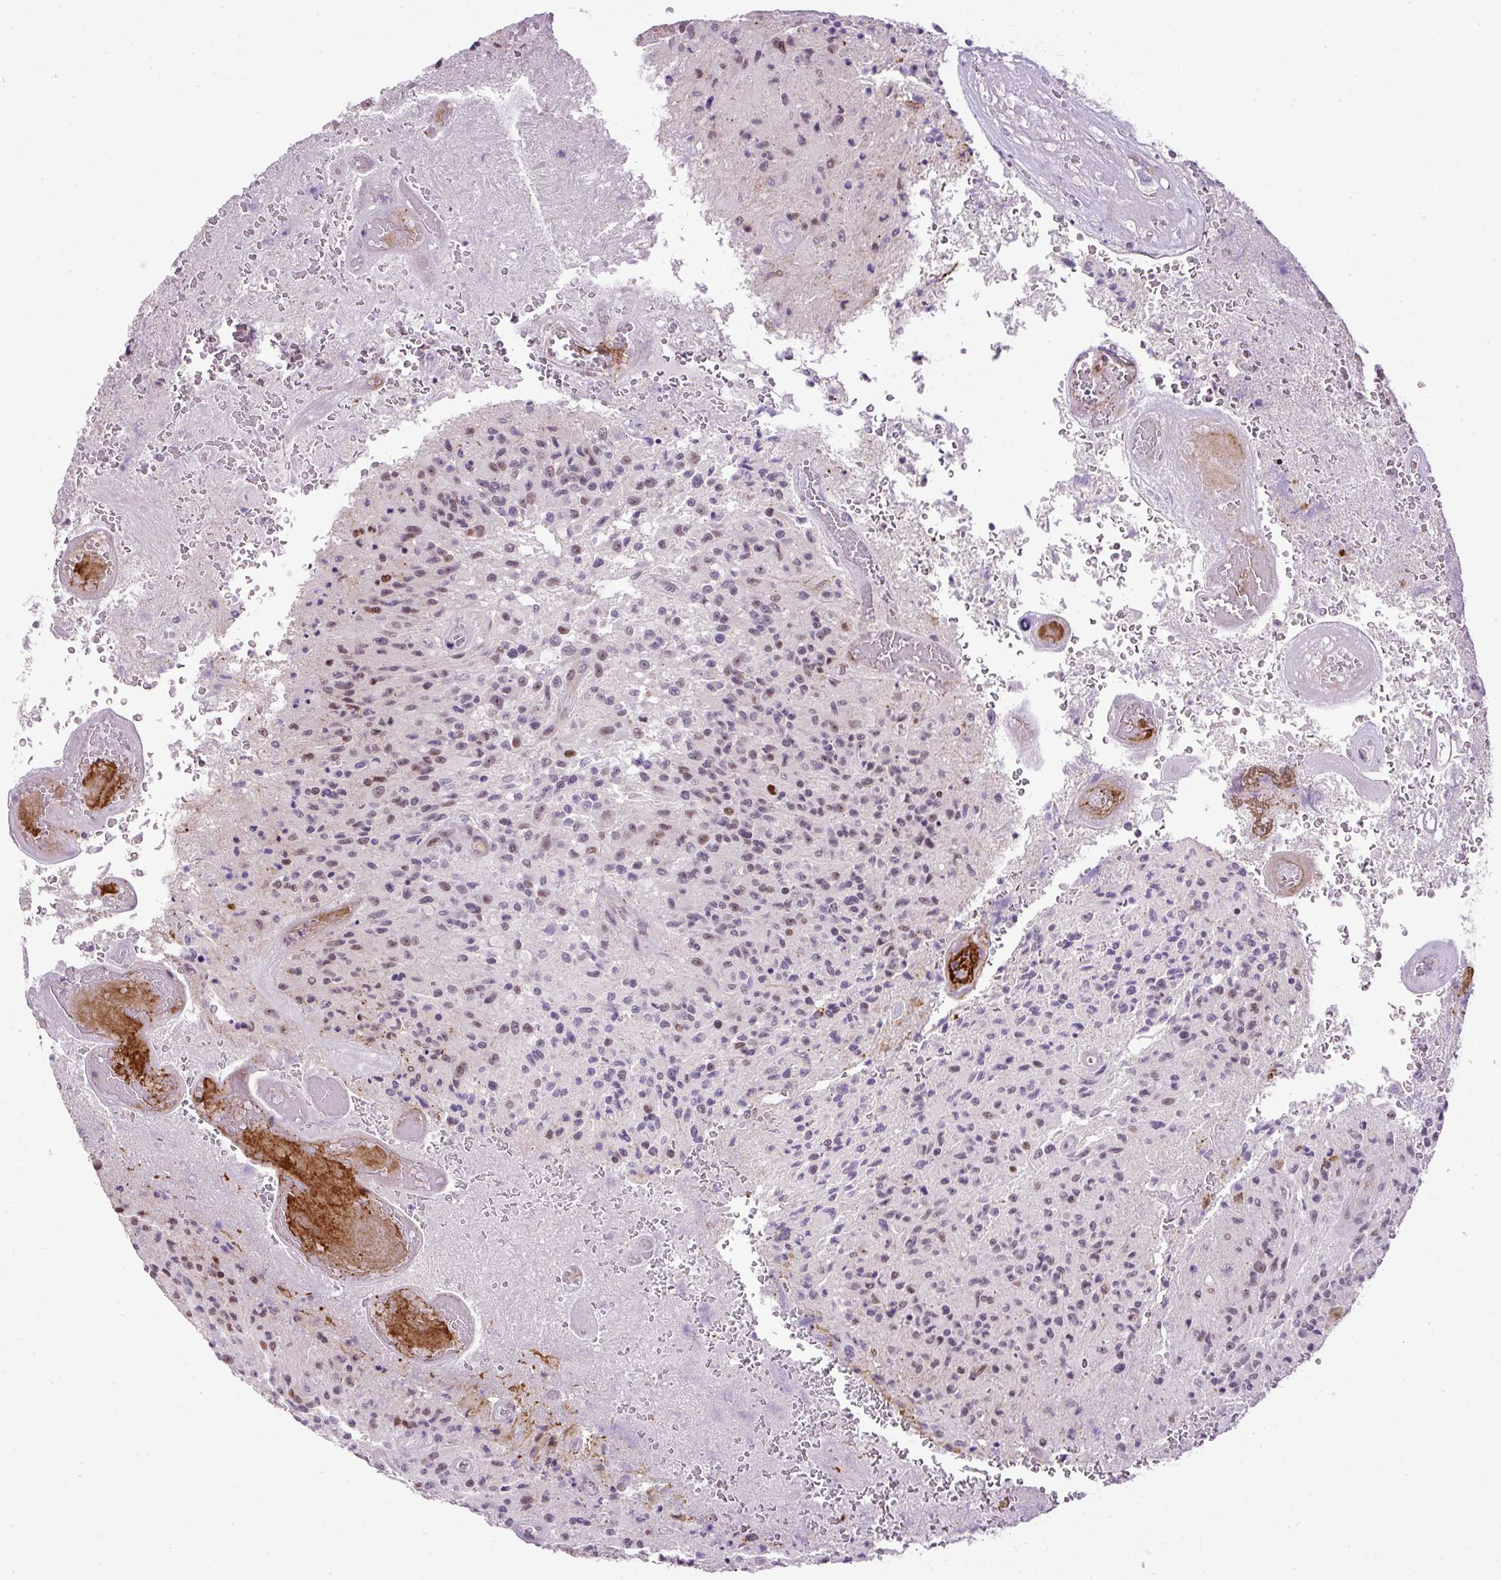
{"staining": {"intensity": "moderate", "quantity": "25%-75%", "location": "nuclear"}, "tissue": "glioma", "cell_type": "Tumor cells", "image_type": "cancer", "snomed": [{"axis": "morphology", "description": "Normal tissue, NOS"}, {"axis": "morphology", "description": "Glioma, malignant, High grade"}, {"axis": "topography", "description": "Cerebral cortex"}], "caption": "Tumor cells exhibit moderate nuclear expression in approximately 25%-75% of cells in glioma. (DAB IHC with brightfield microscopy, high magnification).", "gene": "ARHGEF18", "patient": {"sex": "male", "age": 56}}